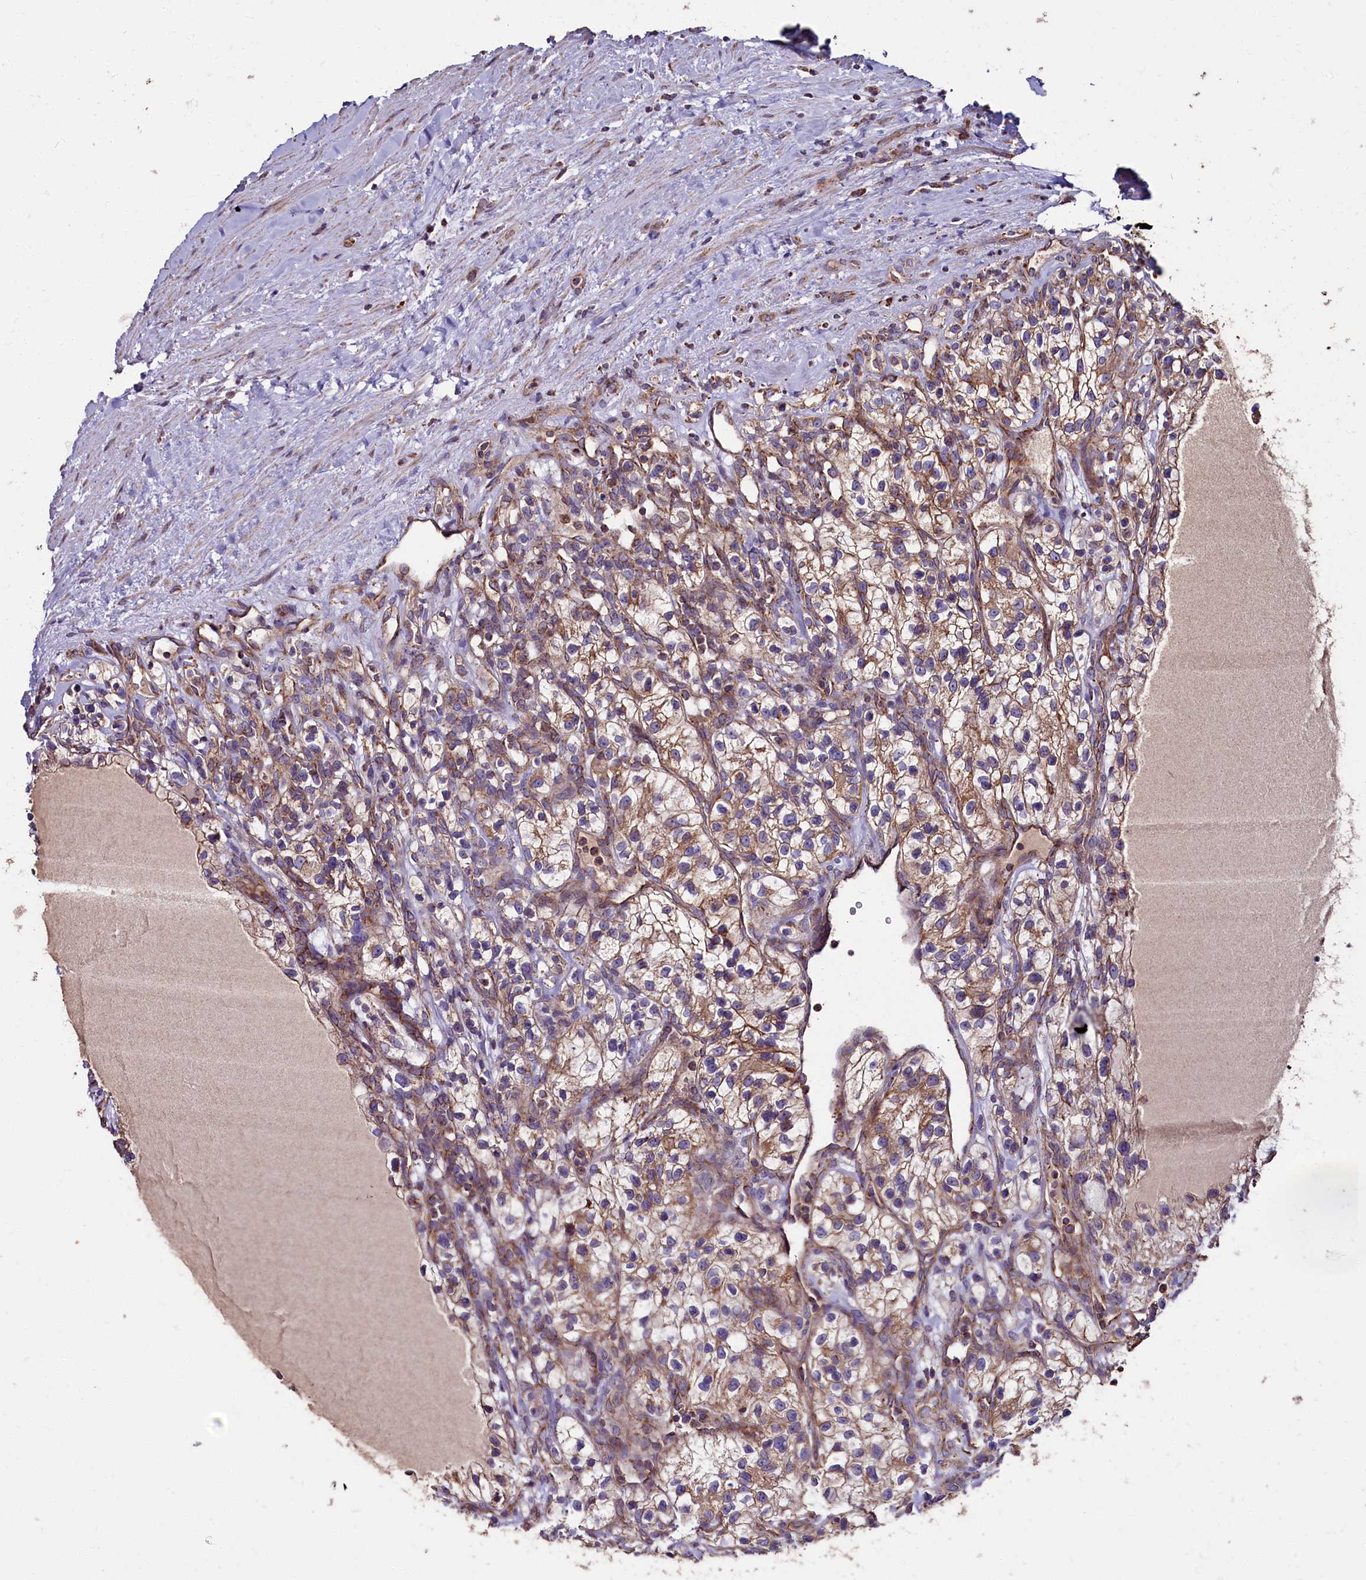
{"staining": {"intensity": "moderate", "quantity": ">75%", "location": "cytoplasmic/membranous"}, "tissue": "renal cancer", "cell_type": "Tumor cells", "image_type": "cancer", "snomed": [{"axis": "morphology", "description": "Adenocarcinoma, NOS"}, {"axis": "topography", "description": "Kidney"}], "caption": "A brown stain labels moderate cytoplasmic/membranous positivity of a protein in human renal cancer tumor cells.", "gene": "ZSWIM1", "patient": {"sex": "female", "age": 57}}